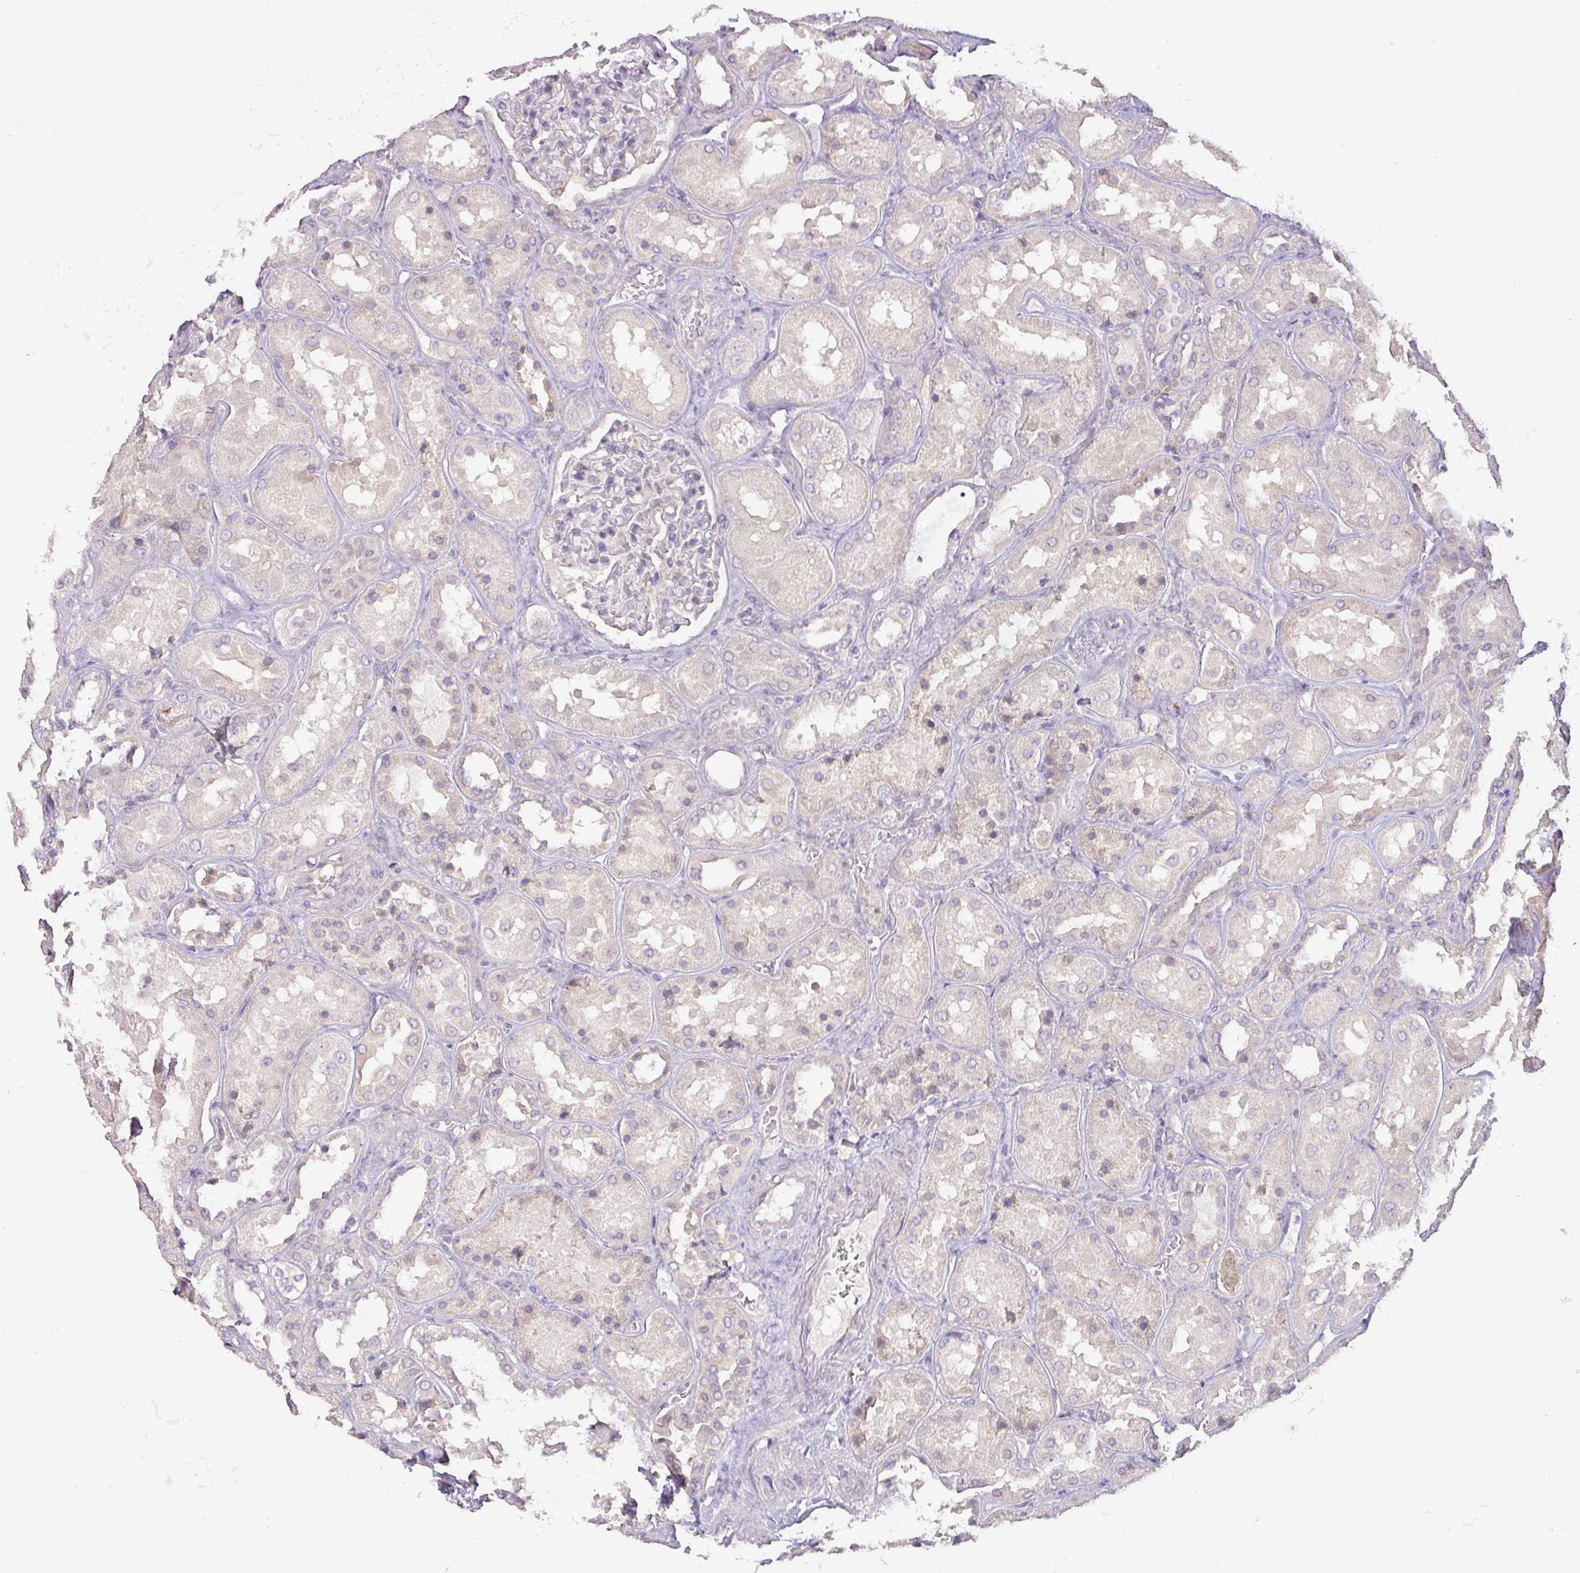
{"staining": {"intensity": "negative", "quantity": "none", "location": "none"}, "tissue": "kidney", "cell_type": "Cells in glomeruli", "image_type": "normal", "snomed": [{"axis": "morphology", "description": "Normal tissue, NOS"}, {"axis": "topography", "description": "Kidney"}], "caption": "The IHC histopathology image has no significant positivity in cells in glomeruli of kidney. (DAB IHC visualized using brightfield microscopy, high magnification).", "gene": "DRD5", "patient": {"sex": "male", "age": 70}}